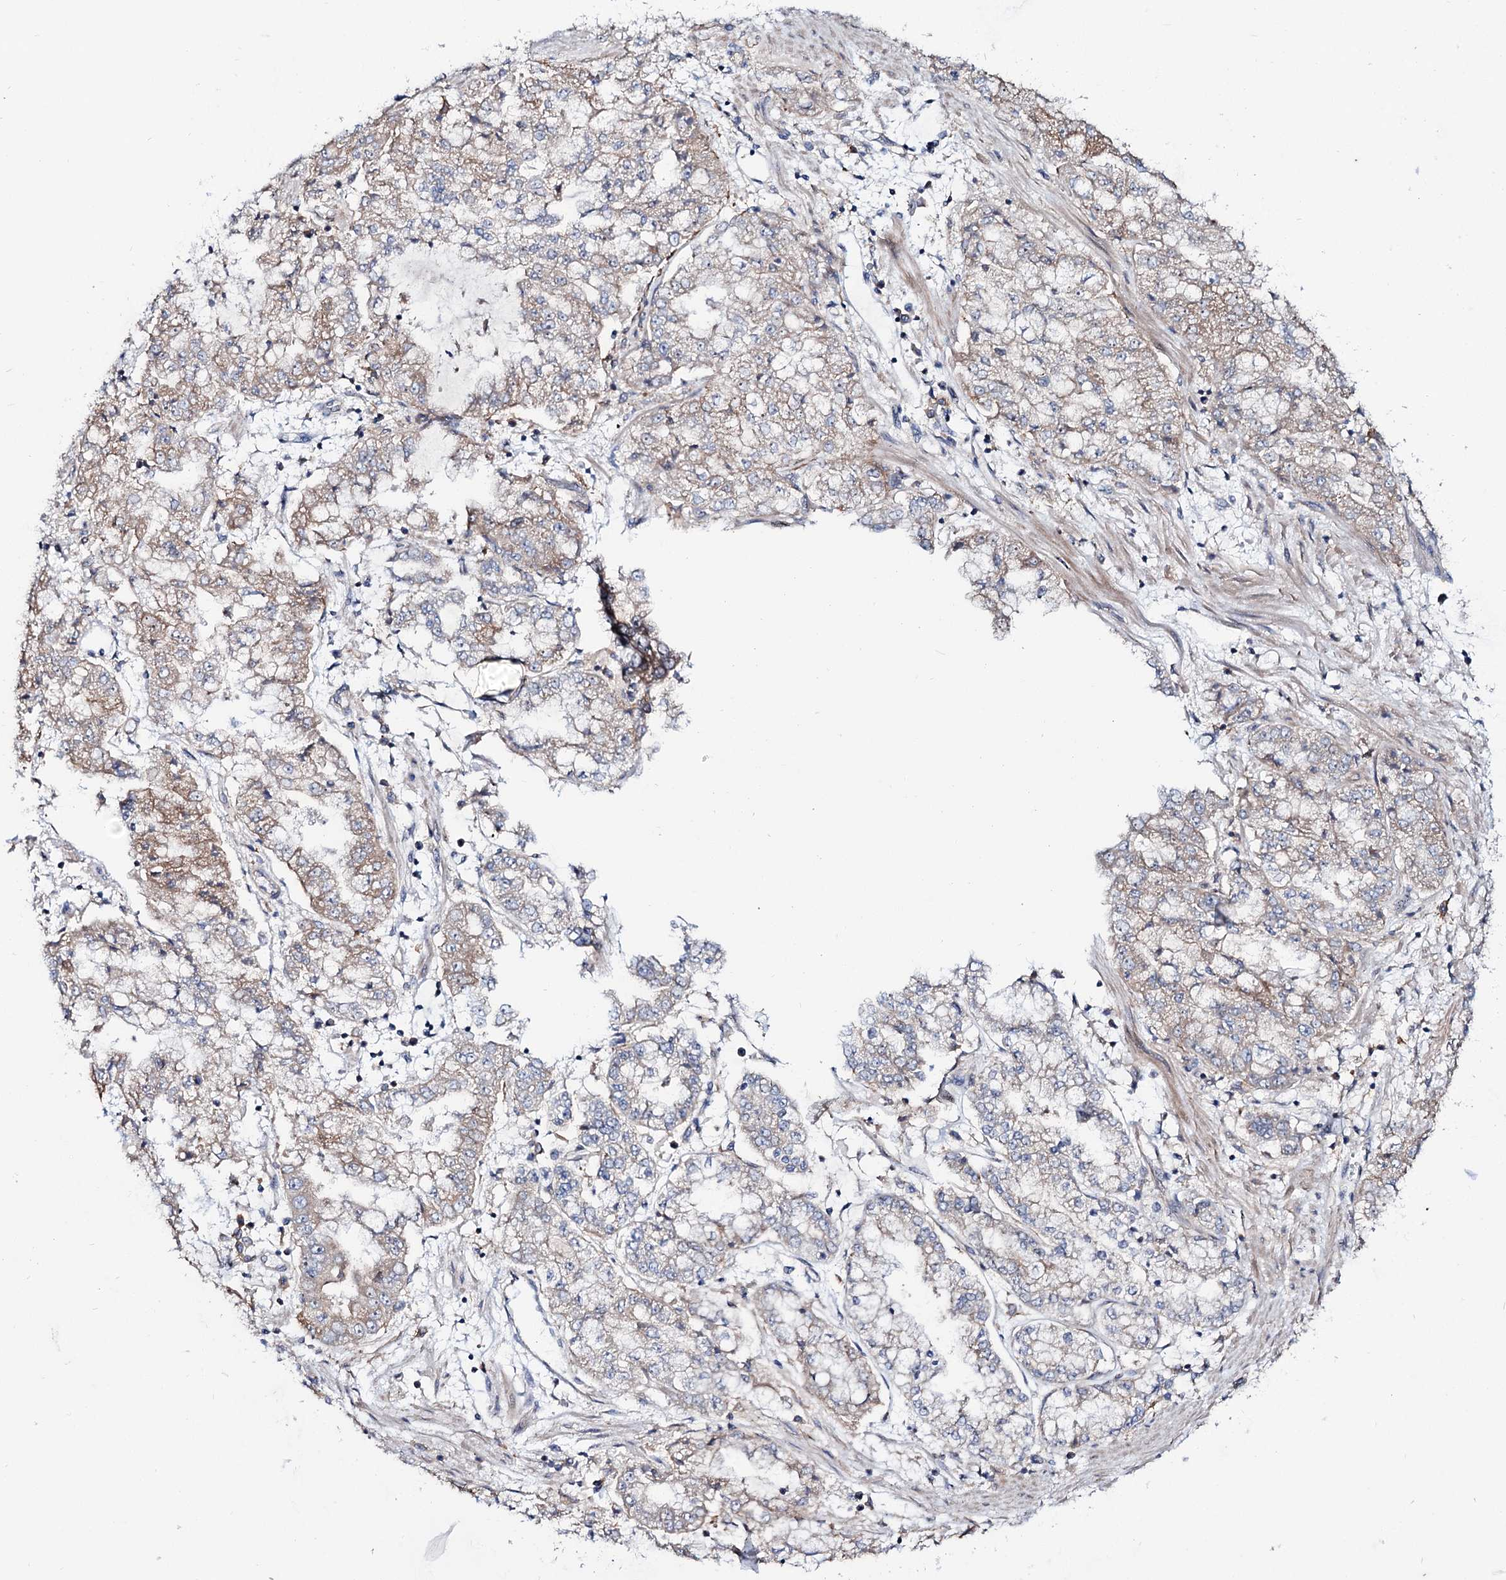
{"staining": {"intensity": "weak", "quantity": "<25%", "location": "cytoplasmic/membranous"}, "tissue": "stomach cancer", "cell_type": "Tumor cells", "image_type": "cancer", "snomed": [{"axis": "morphology", "description": "Adenocarcinoma, NOS"}, {"axis": "topography", "description": "Stomach"}], "caption": "Immunohistochemistry (IHC) photomicrograph of neoplastic tissue: human stomach cancer stained with DAB (3,3'-diaminobenzidine) reveals no significant protein positivity in tumor cells.", "gene": "SEC24A", "patient": {"sex": "male", "age": 76}}